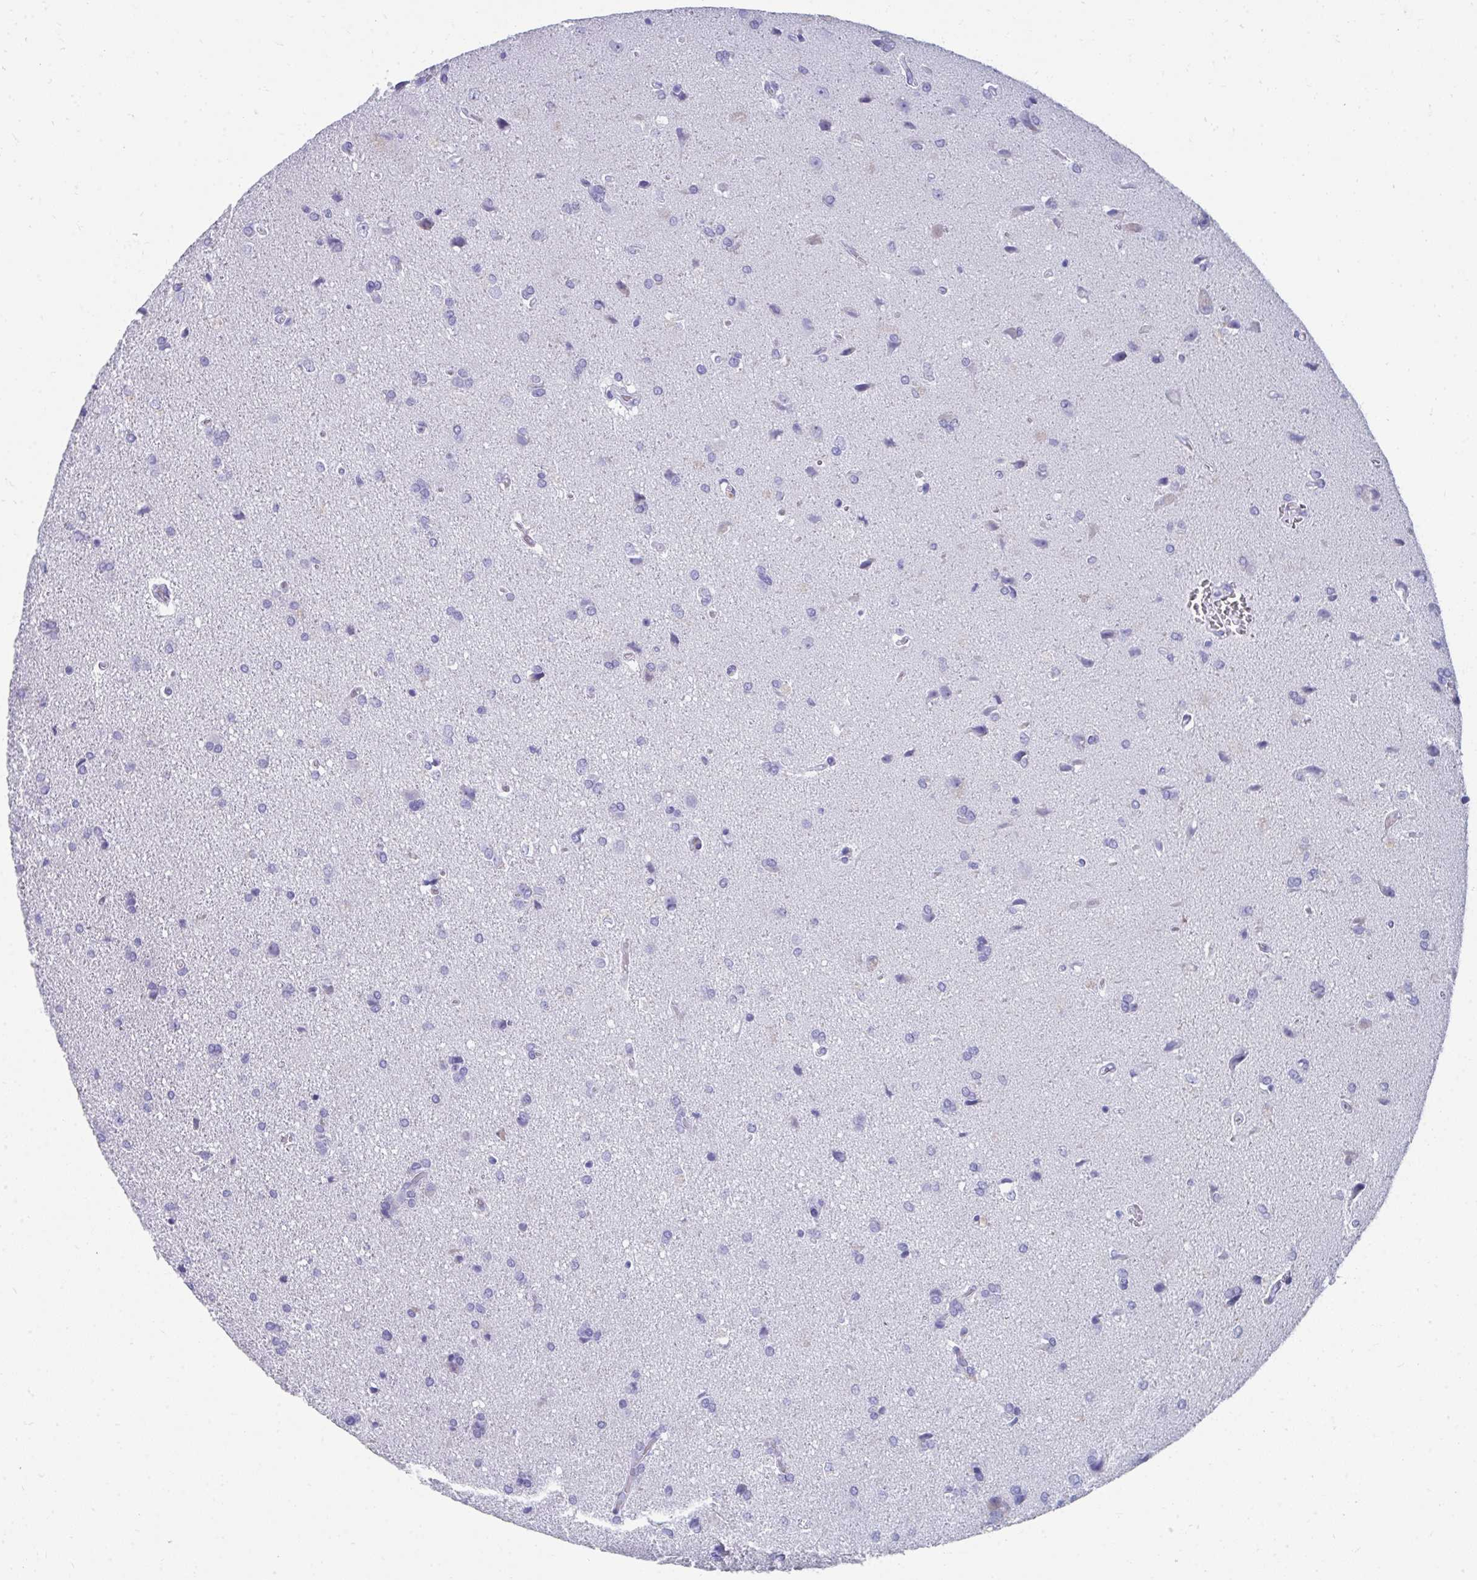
{"staining": {"intensity": "negative", "quantity": "none", "location": "none"}, "tissue": "glioma", "cell_type": "Tumor cells", "image_type": "cancer", "snomed": [{"axis": "morphology", "description": "Glioma, malignant, High grade"}, {"axis": "topography", "description": "Brain"}], "caption": "DAB (3,3'-diaminobenzidine) immunohistochemical staining of malignant glioma (high-grade) displays no significant expression in tumor cells.", "gene": "HGD", "patient": {"sex": "male", "age": 68}}